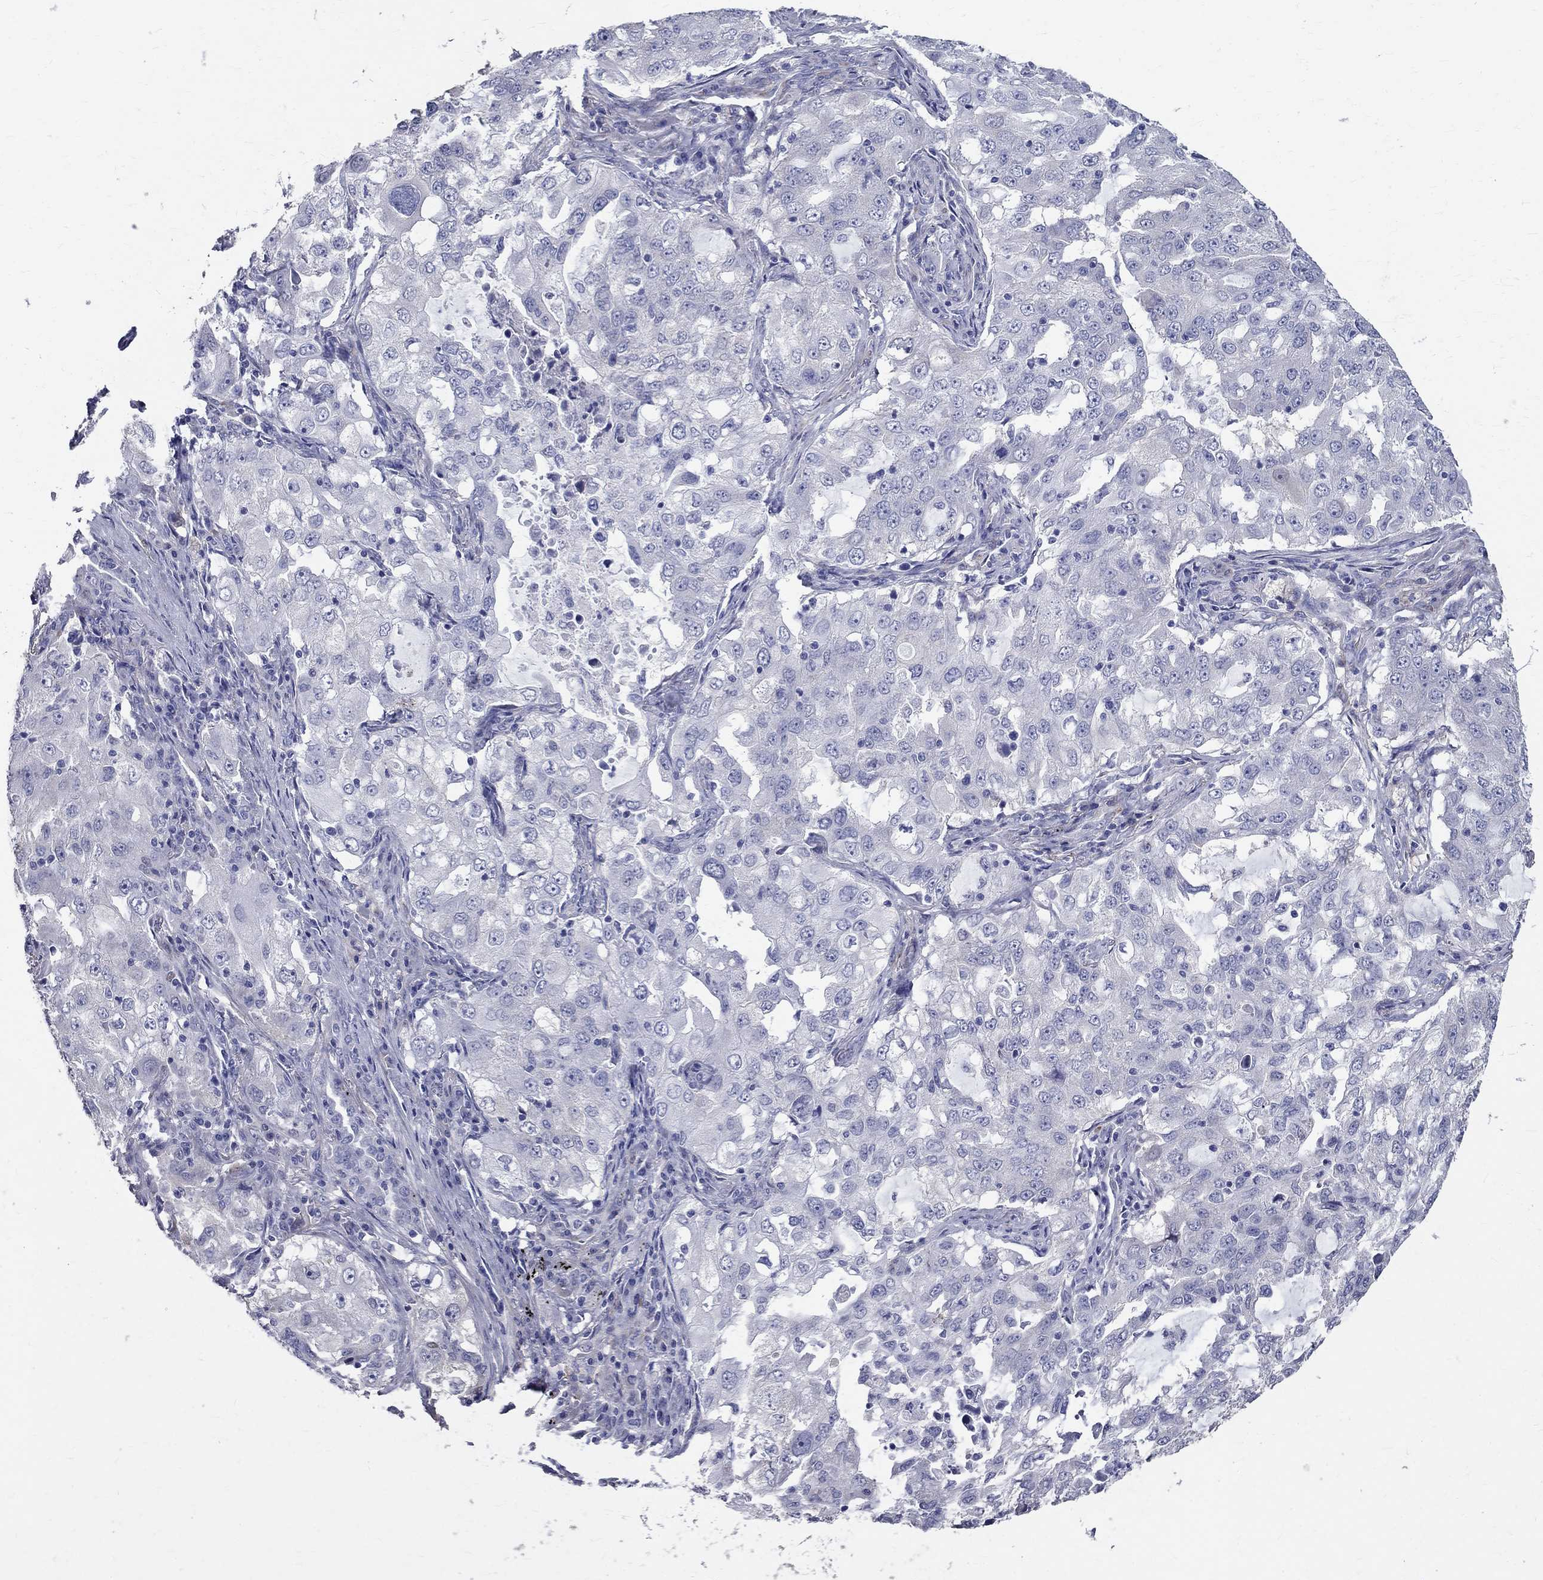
{"staining": {"intensity": "negative", "quantity": "none", "location": "none"}, "tissue": "lung cancer", "cell_type": "Tumor cells", "image_type": "cancer", "snomed": [{"axis": "morphology", "description": "Adenocarcinoma, NOS"}, {"axis": "topography", "description": "Lung"}], "caption": "An image of adenocarcinoma (lung) stained for a protein displays no brown staining in tumor cells.", "gene": "ANXA10", "patient": {"sex": "female", "age": 61}}